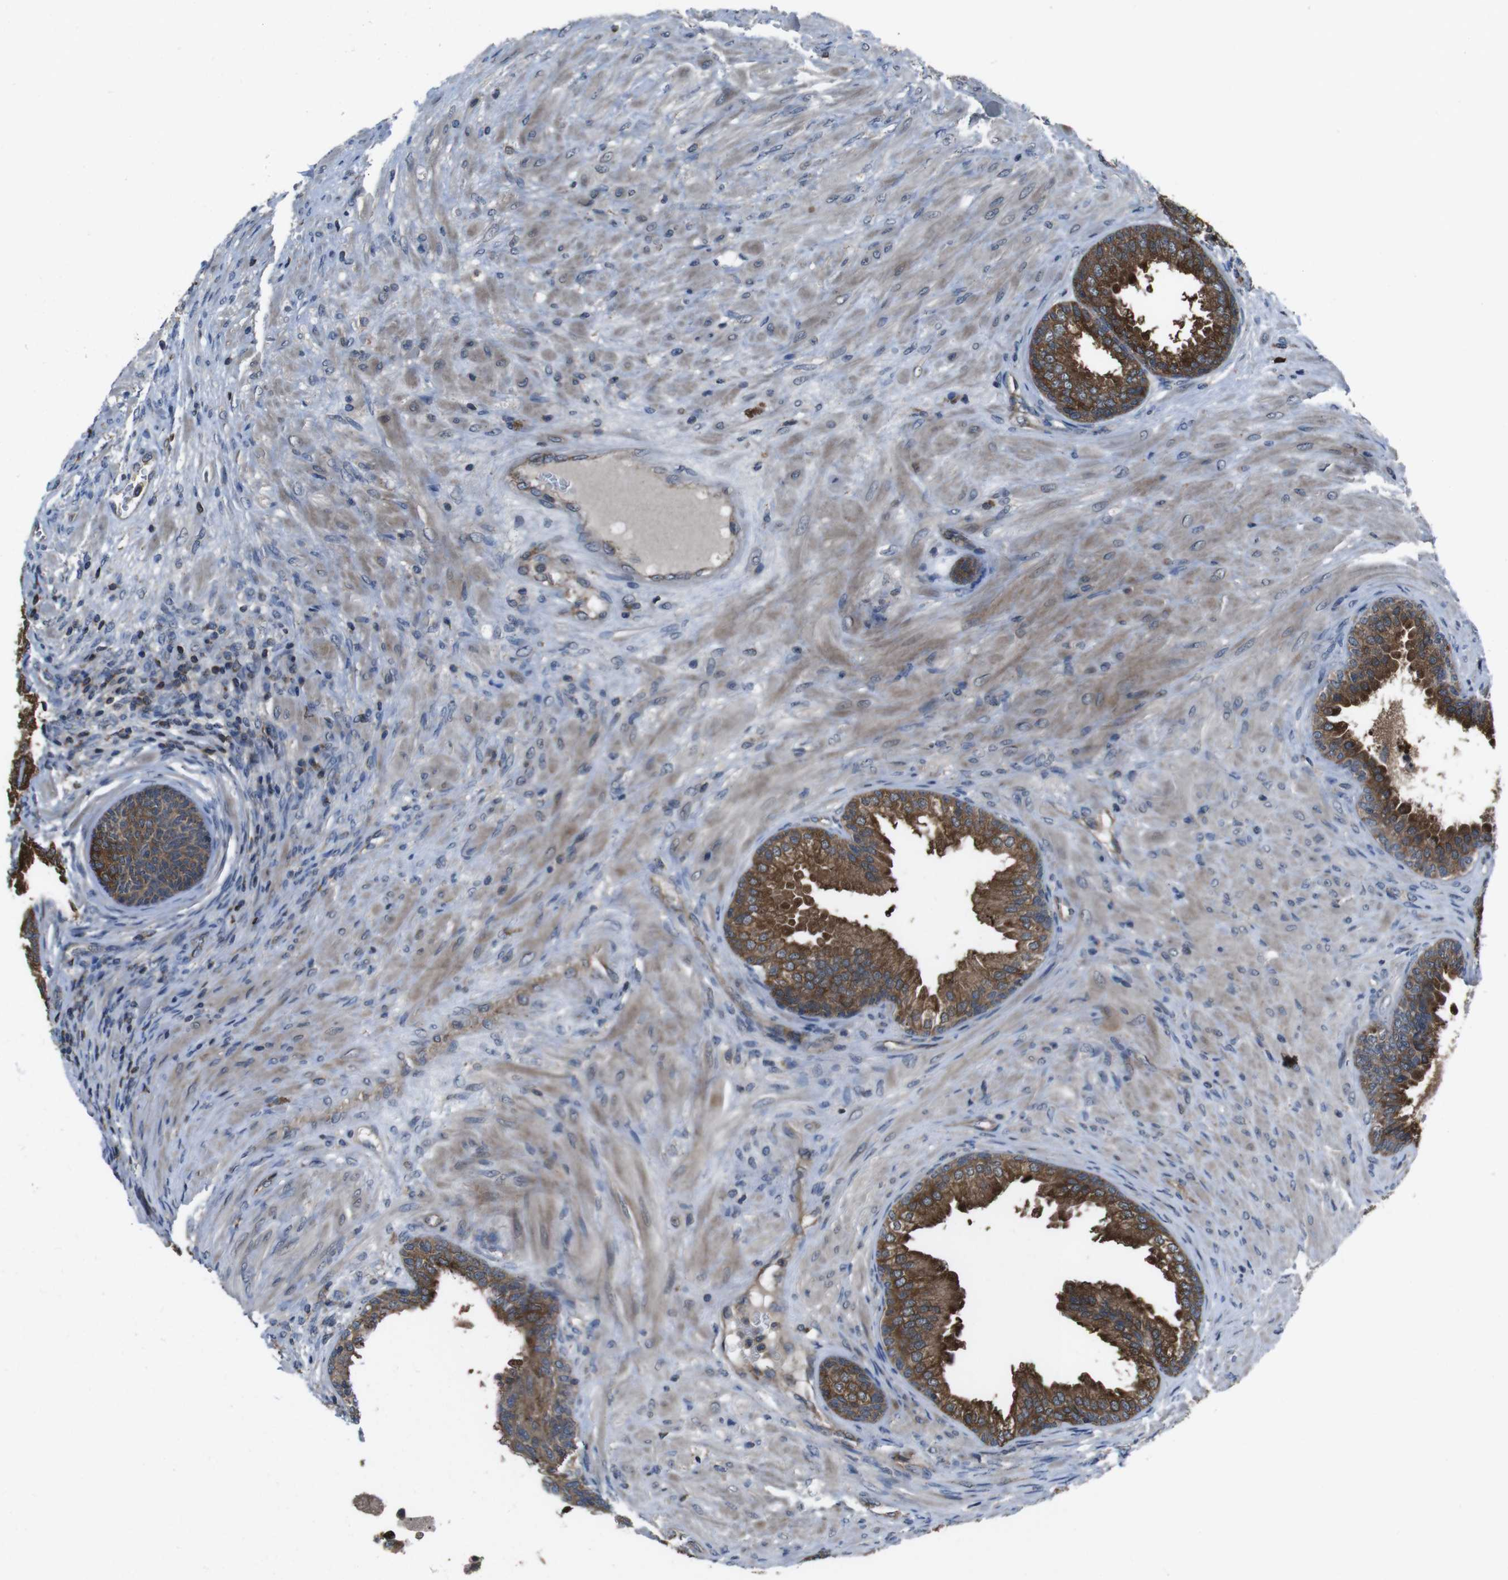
{"staining": {"intensity": "strong", "quantity": ">75%", "location": "cytoplasmic/membranous"}, "tissue": "prostate", "cell_type": "Glandular cells", "image_type": "normal", "snomed": [{"axis": "morphology", "description": "Normal tissue, NOS"}, {"axis": "topography", "description": "Prostate"}], "caption": "IHC of benign human prostate demonstrates high levels of strong cytoplasmic/membranous positivity in approximately >75% of glandular cells. (Stains: DAB (3,3'-diaminobenzidine) in brown, nuclei in blue, Microscopy: brightfield microscopy at high magnification).", "gene": "SLC22A23", "patient": {"sex": "male", "age": 76}}